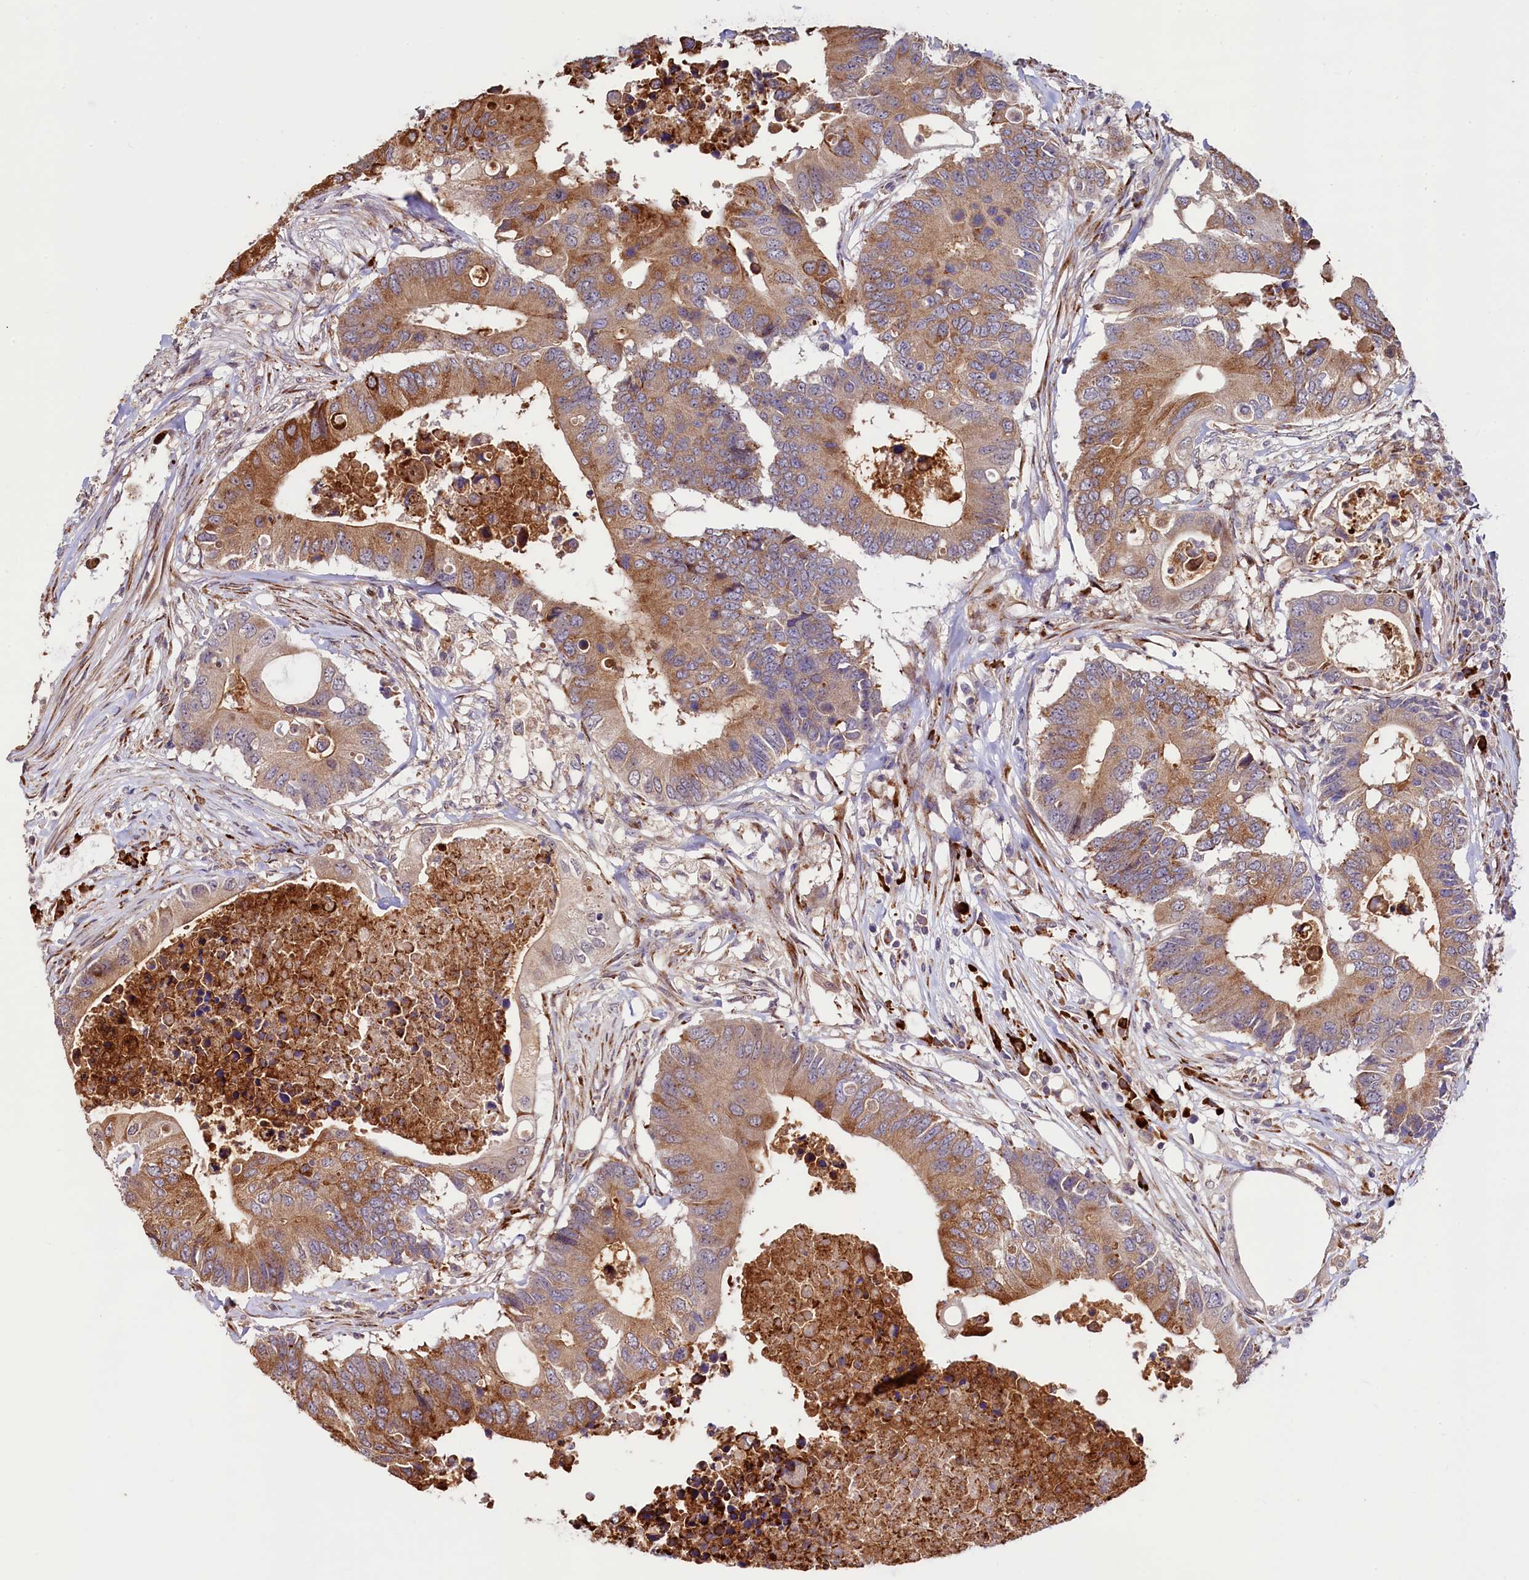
{"staining": {"intensity": "moderate", "quantity": ">75%", "location": "cytoplasmic/membranous"}, "tissue": "colorectal cancer", "cell_type": "Tumor cells", "image_type": "cancer", "snomed": [{"axis": "morphology", "description": "Adenocarcinoma, NOS"}, {"axis": "topography", "description": "Colon"}], "caption": "This image shows colorectal adenocarcinoma stained with immunohistochemistry to label a protein in brown. The cytoplasmic/membranous of tumor cells show moderate positivity for the protein. Nuclei are counter-stained blue.", "gene": "C5orf15", "patient": {"sex": "male", "age": 71}}